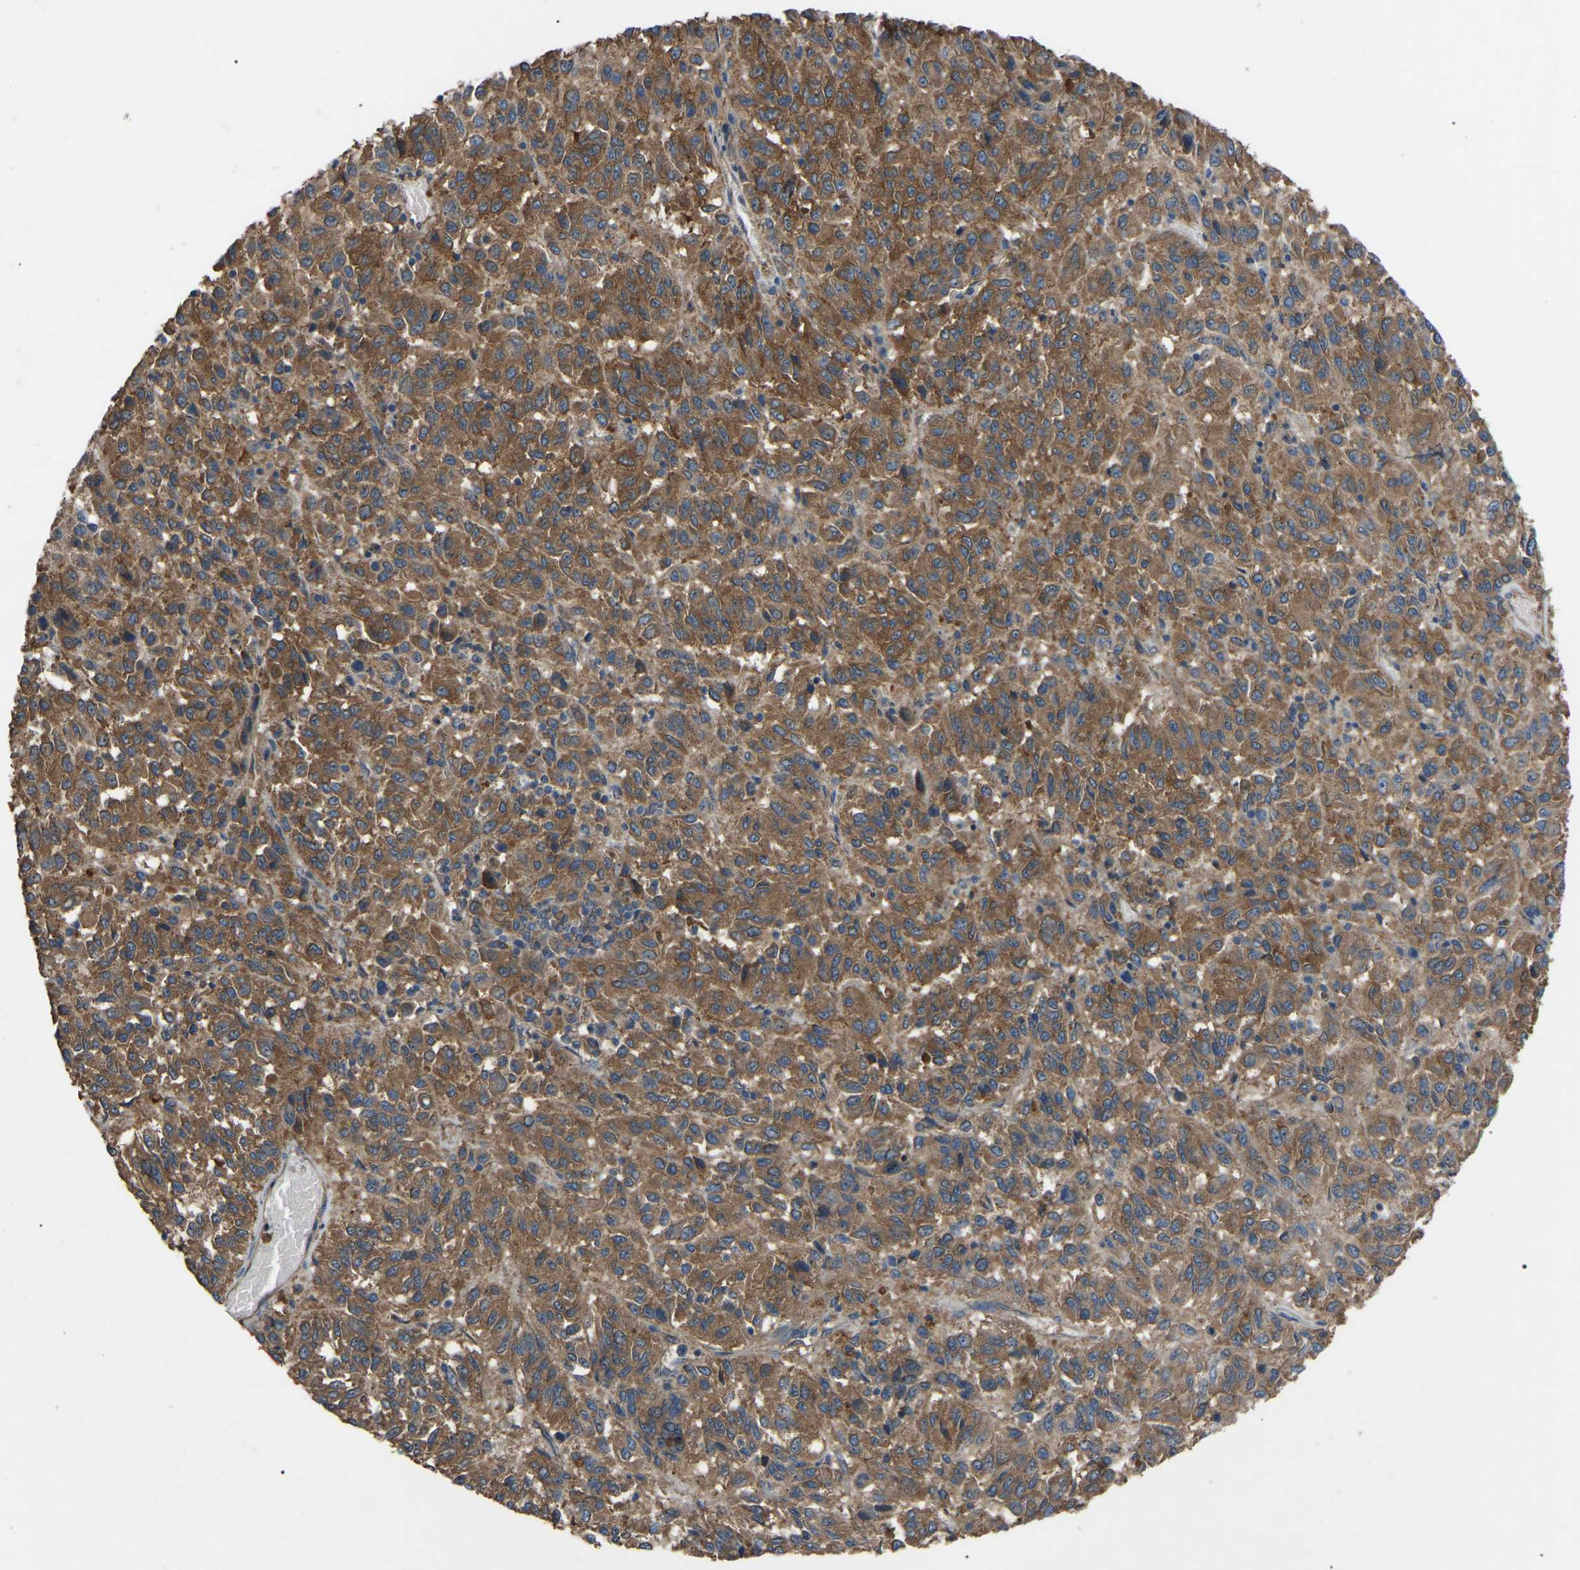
{"staining": {"intensity": "moderate", "quantity": ">75%", "location": "cytoplasmic/membranous"}, "tissue": "melanoma", "cell_type": "Tumor cells", "image_type": "cancer", "snomed": [{"axis": "morphology", "description": "Malignant melanoma, Metastatic site"}, {"axis": "topography", "description": "Lung"}], "caption": "About >75% of tumor cells in melanoma display moderate cytoplasmic/membranous protein staining as visualized by brown immunohistochemical staining.", "gene": "AIMP1", "patient": {"sex": "male", "age": 64}}